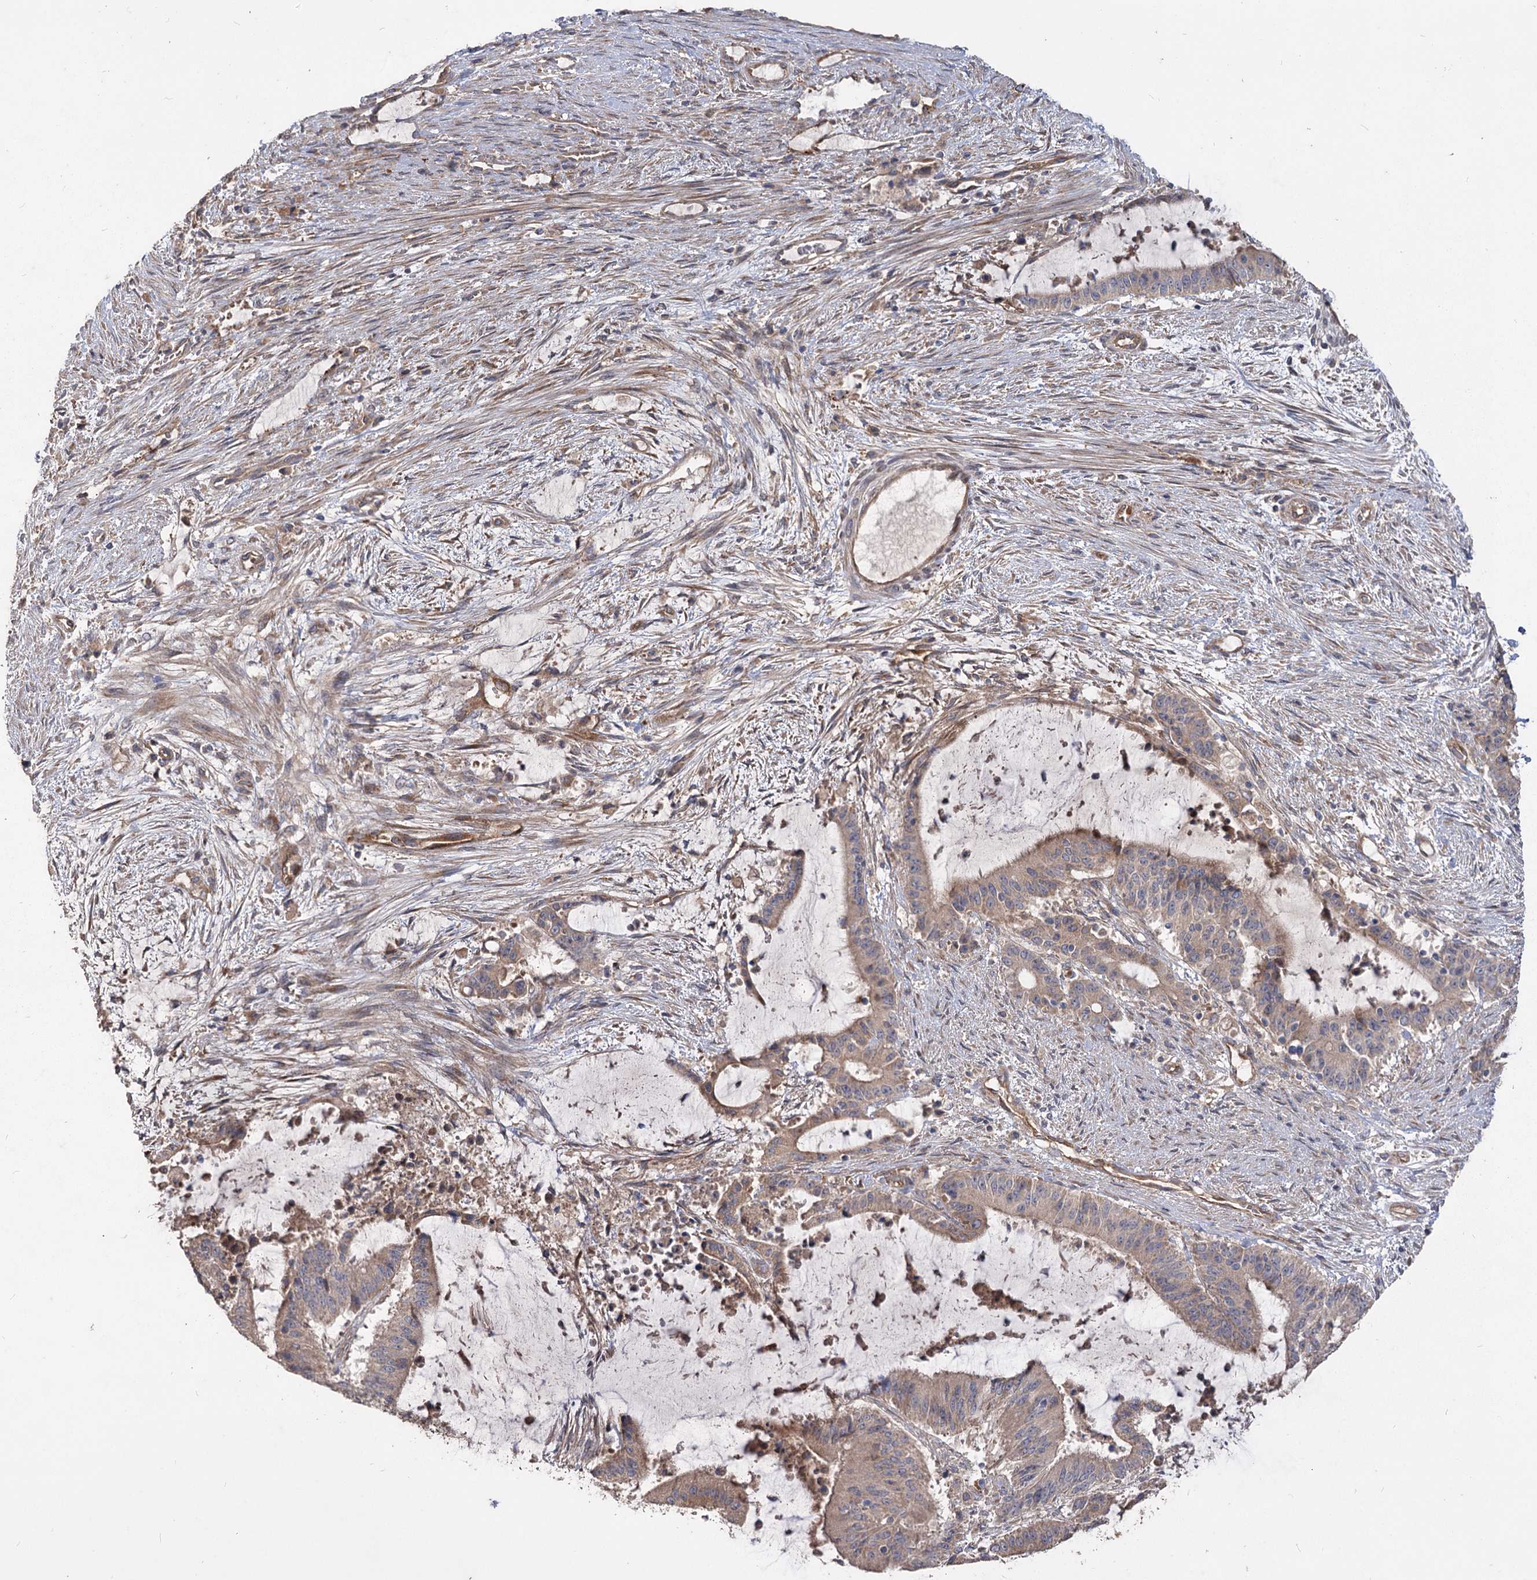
{"staining": {"intensity": "weak", "quantity": "25%-75%", "location": "cytoplasmic/membranous"}, "tissue": "liver cancer", "cell_type": "Tumor cells", "image_type": "cancer", "snomed": [{"axis": "morphology", "description": "Normal tissue, NOS"}, {"axis": "morphology", "description": "Cholangiocarcinoma"}, {"axis": "topography", "description": "Liver"}, {"axis": "topography", "description": "Peripheral nerve tissue"}], "caption": "Brown immunohistochemical staining in liver cancer exhibits weak cytoplasmic/membranous expression in about 25%-75% of tumor cells.", "gene": "RIN2", "patient": {"sex": "female", "age": 73}}